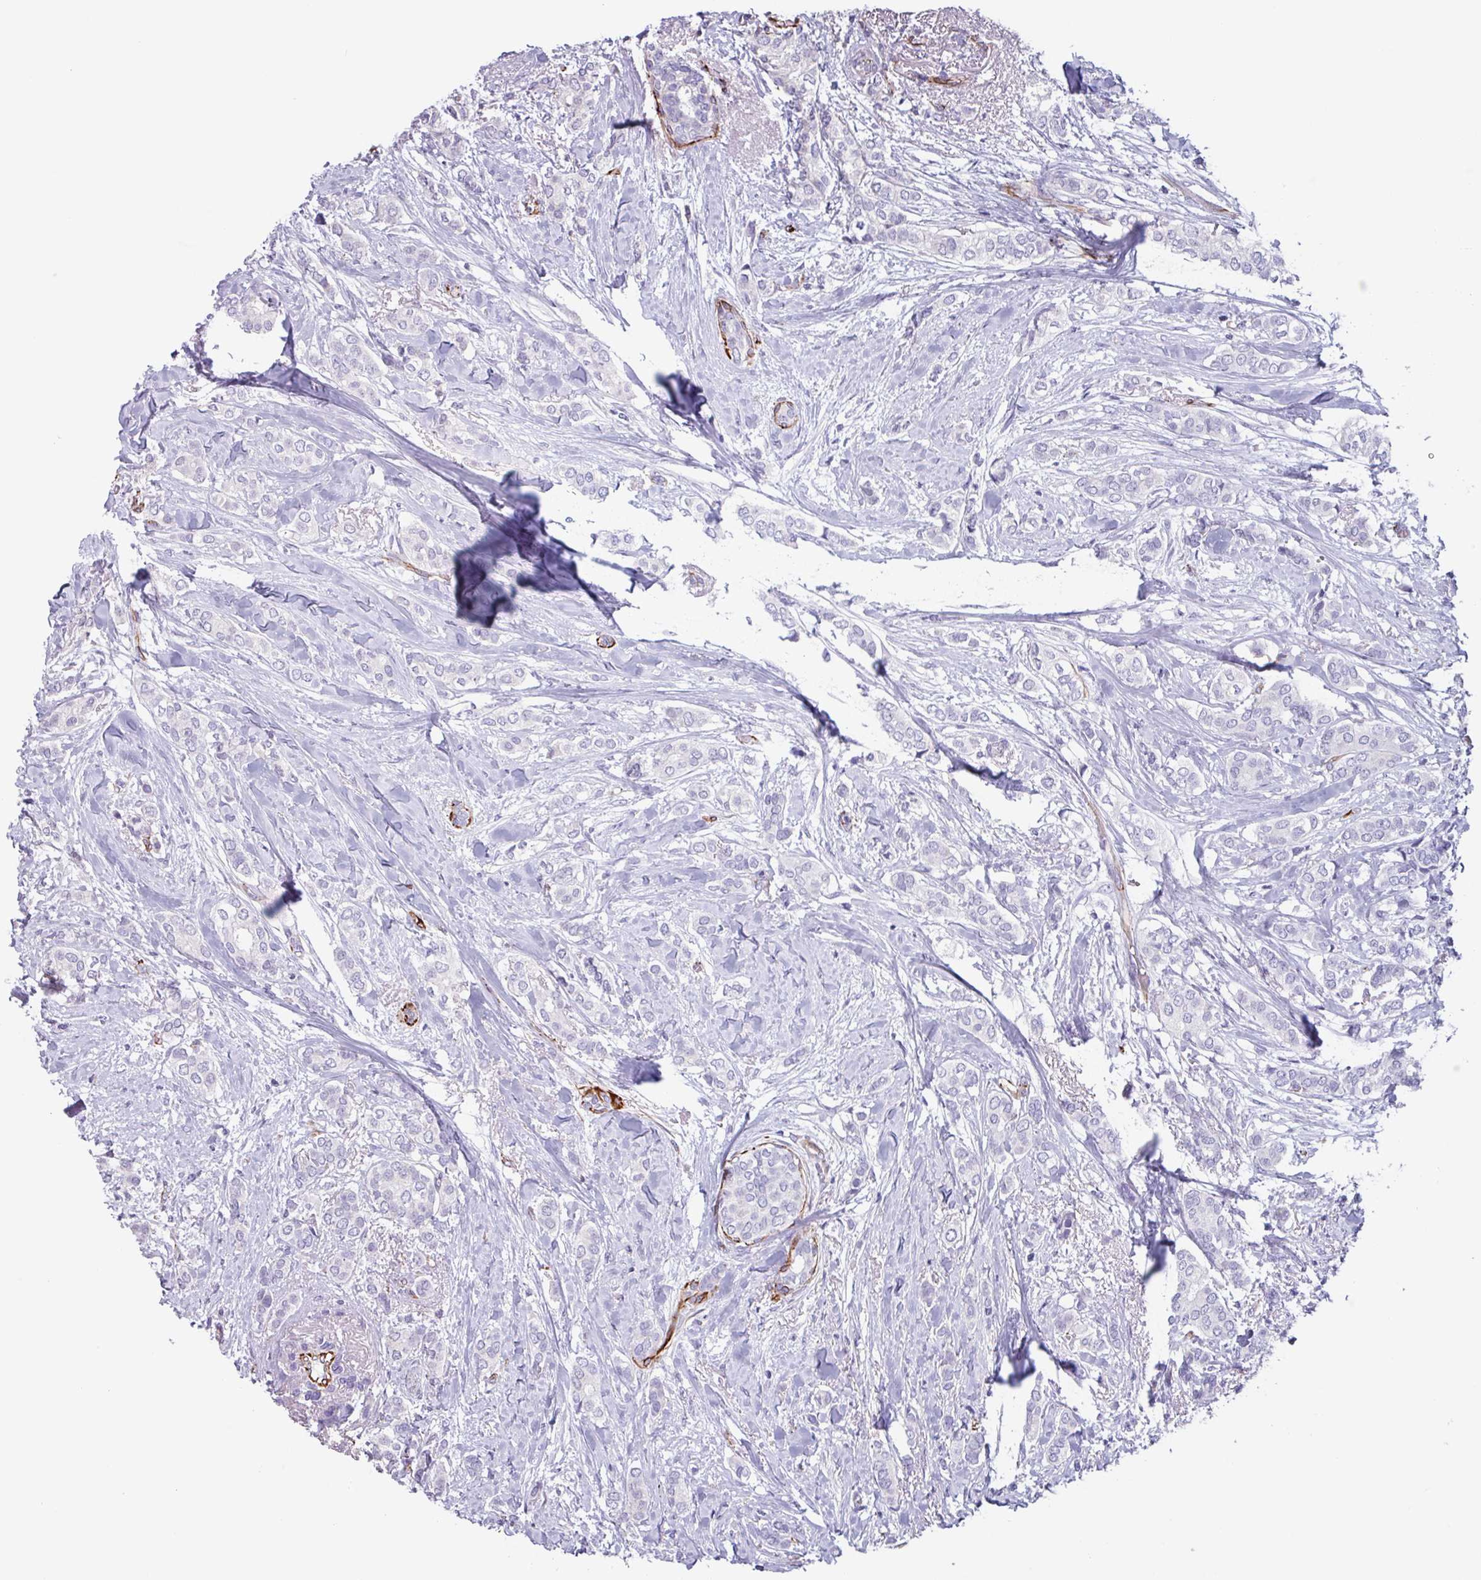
{"staining": {"intensity": "negative", "quantity": "none", "location": "none"}, "tissue": "breast cancer", "cell_type": "Tumor cells", "image_type": "cancer", "snomed": [{"axis": "morphology", "description": "Duct carcinoma"}, {"axis": "topography", "description": "Breast"}], "caption": "Immunohistochemistry image of breast cancer stained for a protein (brown), which demonstrates no positivity in tumor cells.", "gene": "BTD", "patient": {"sex": "female", "age": 73}}